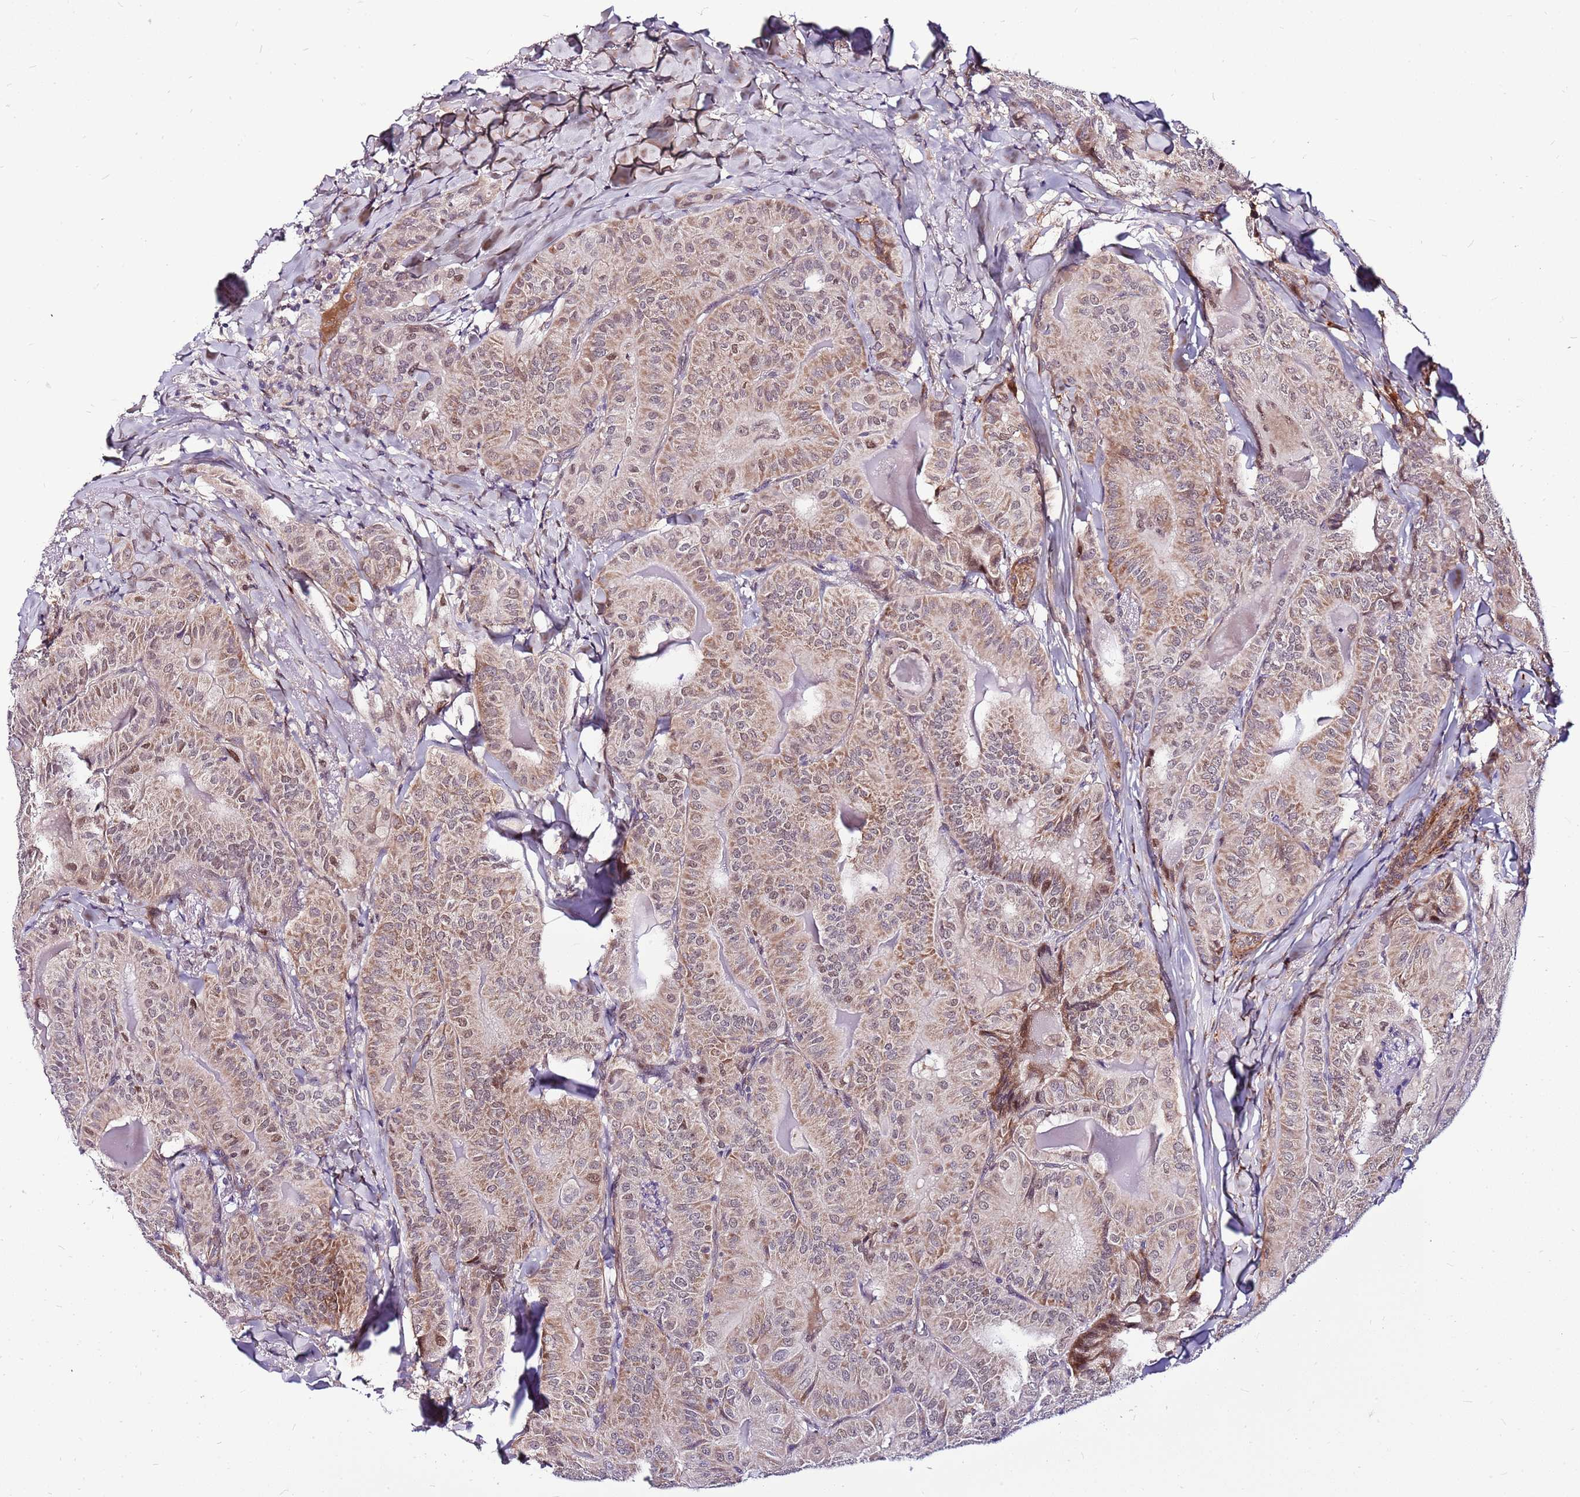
{"staining": {"intensity": "moderate", "quantity": "25%-75%", "location": "cytoplasmic/membranous"}, "tissue": "thyroid cancer", "cell_type": "Tumor cells", "image_type": "cancer", "snomed": [{"axis": "morphology", "description": "Papillary adenocarcinoma, NOS"}, {"axis": "topography", "description": "Thyroid gland"}], "caption": "A brown stain highlights moderate cytoplasmic/membranous positivity of a protein in thyroid papillary adenocarcinoma tumor cells.", "gene": "POLE3", "patient": {"sex": "female", "age": 68}}